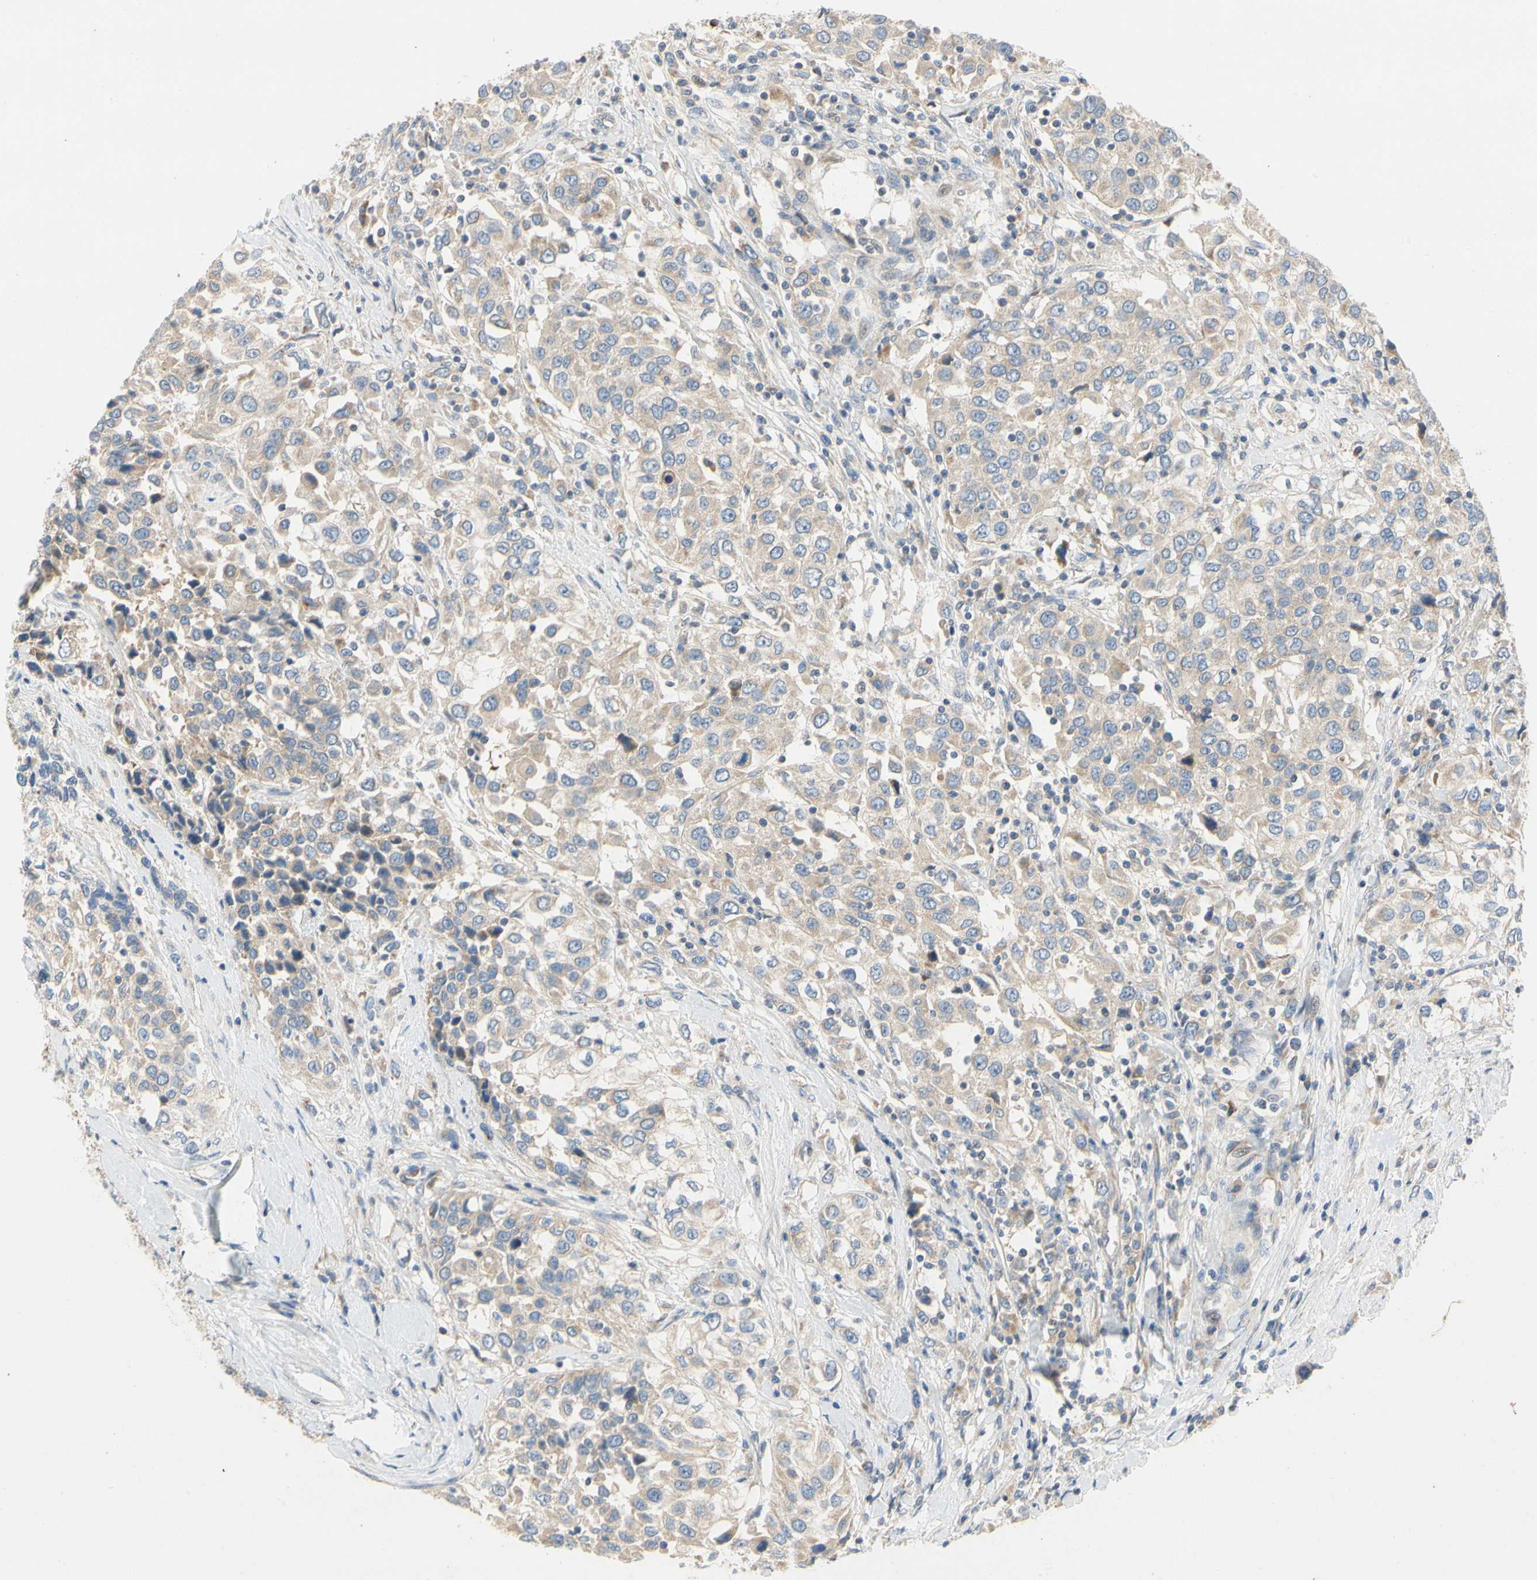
{"staining": {"intensity": "moderate", "quantity": ">75%", "location": "cytoplasmic/membranous"}, "tissue": "urothelial cancer", "cell_type": "Tumor cells", "image_type": "cancer", "snomed": [{"axis": "morphology", "description": "Urothelial carcinoma, High grade"}, {"axis": "topography", "description": "Urinary bladder"}], "caption": "Tumor cells show medium levels of moderate cytoplasmic/membranous staining in about >75% of cells in human urothelial cancer.", "gene": "KLHDC8B", "patient": {"sex": "female", "age": 80}}